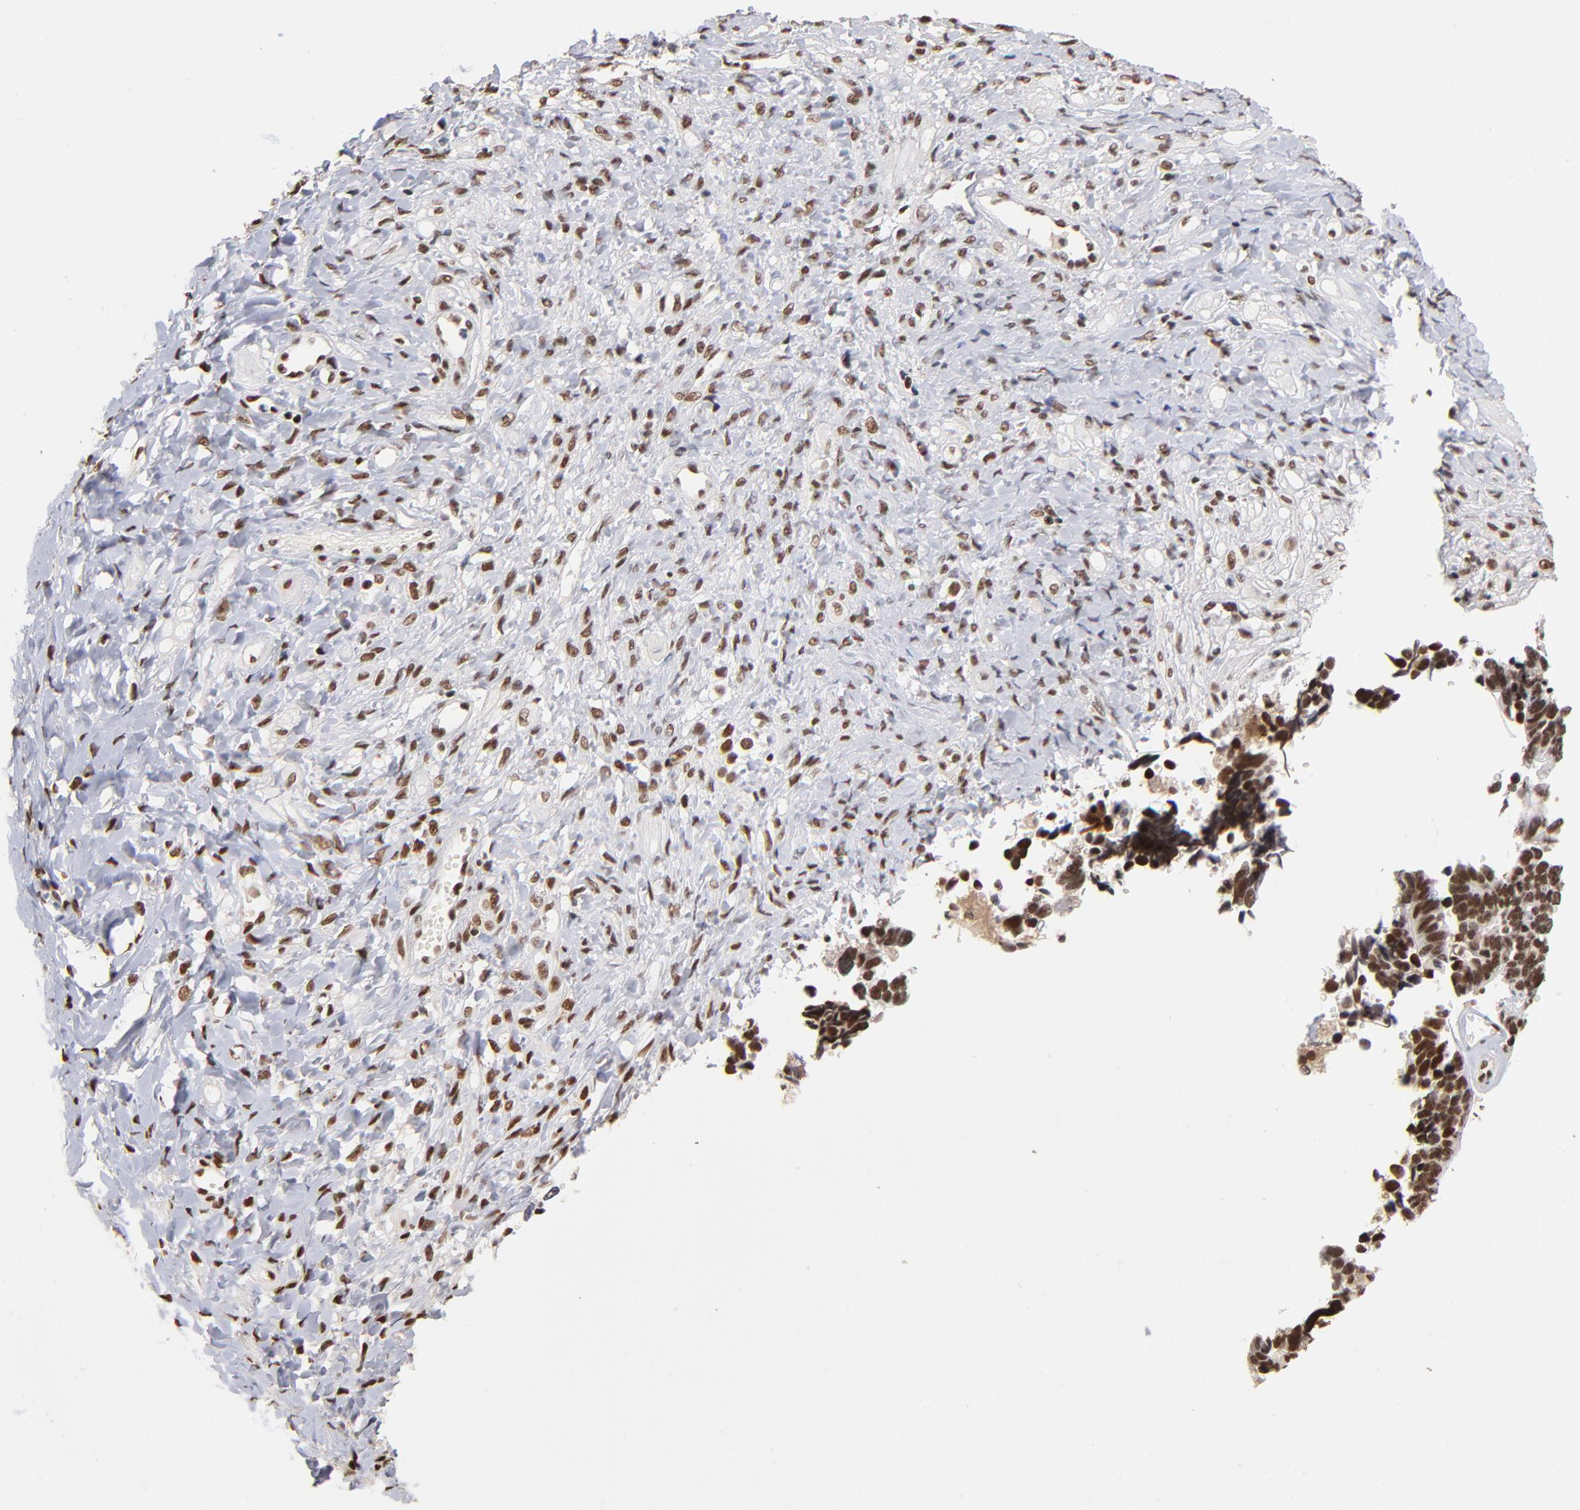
{"staining": {"intensity": "strong", "quantity": ">75%", "location": "nuclear"}, "tissue": "ovarian cancer", "cell_type": "Tumor cells", "image_type": "cancer", "snomed": [{"axis": "morphology", "description": "Cystadenocarcinoma, serous, NOS"}, {"axis": "topography", "description": "Ovary"}], "caption": "The histopathology image displays staining of ovarian cancer, revealing strong nuclear protein positivity (brown color) within tumor cells.", "gene": "ZNF146", "patient": {"sex": "female", "age": 77}}